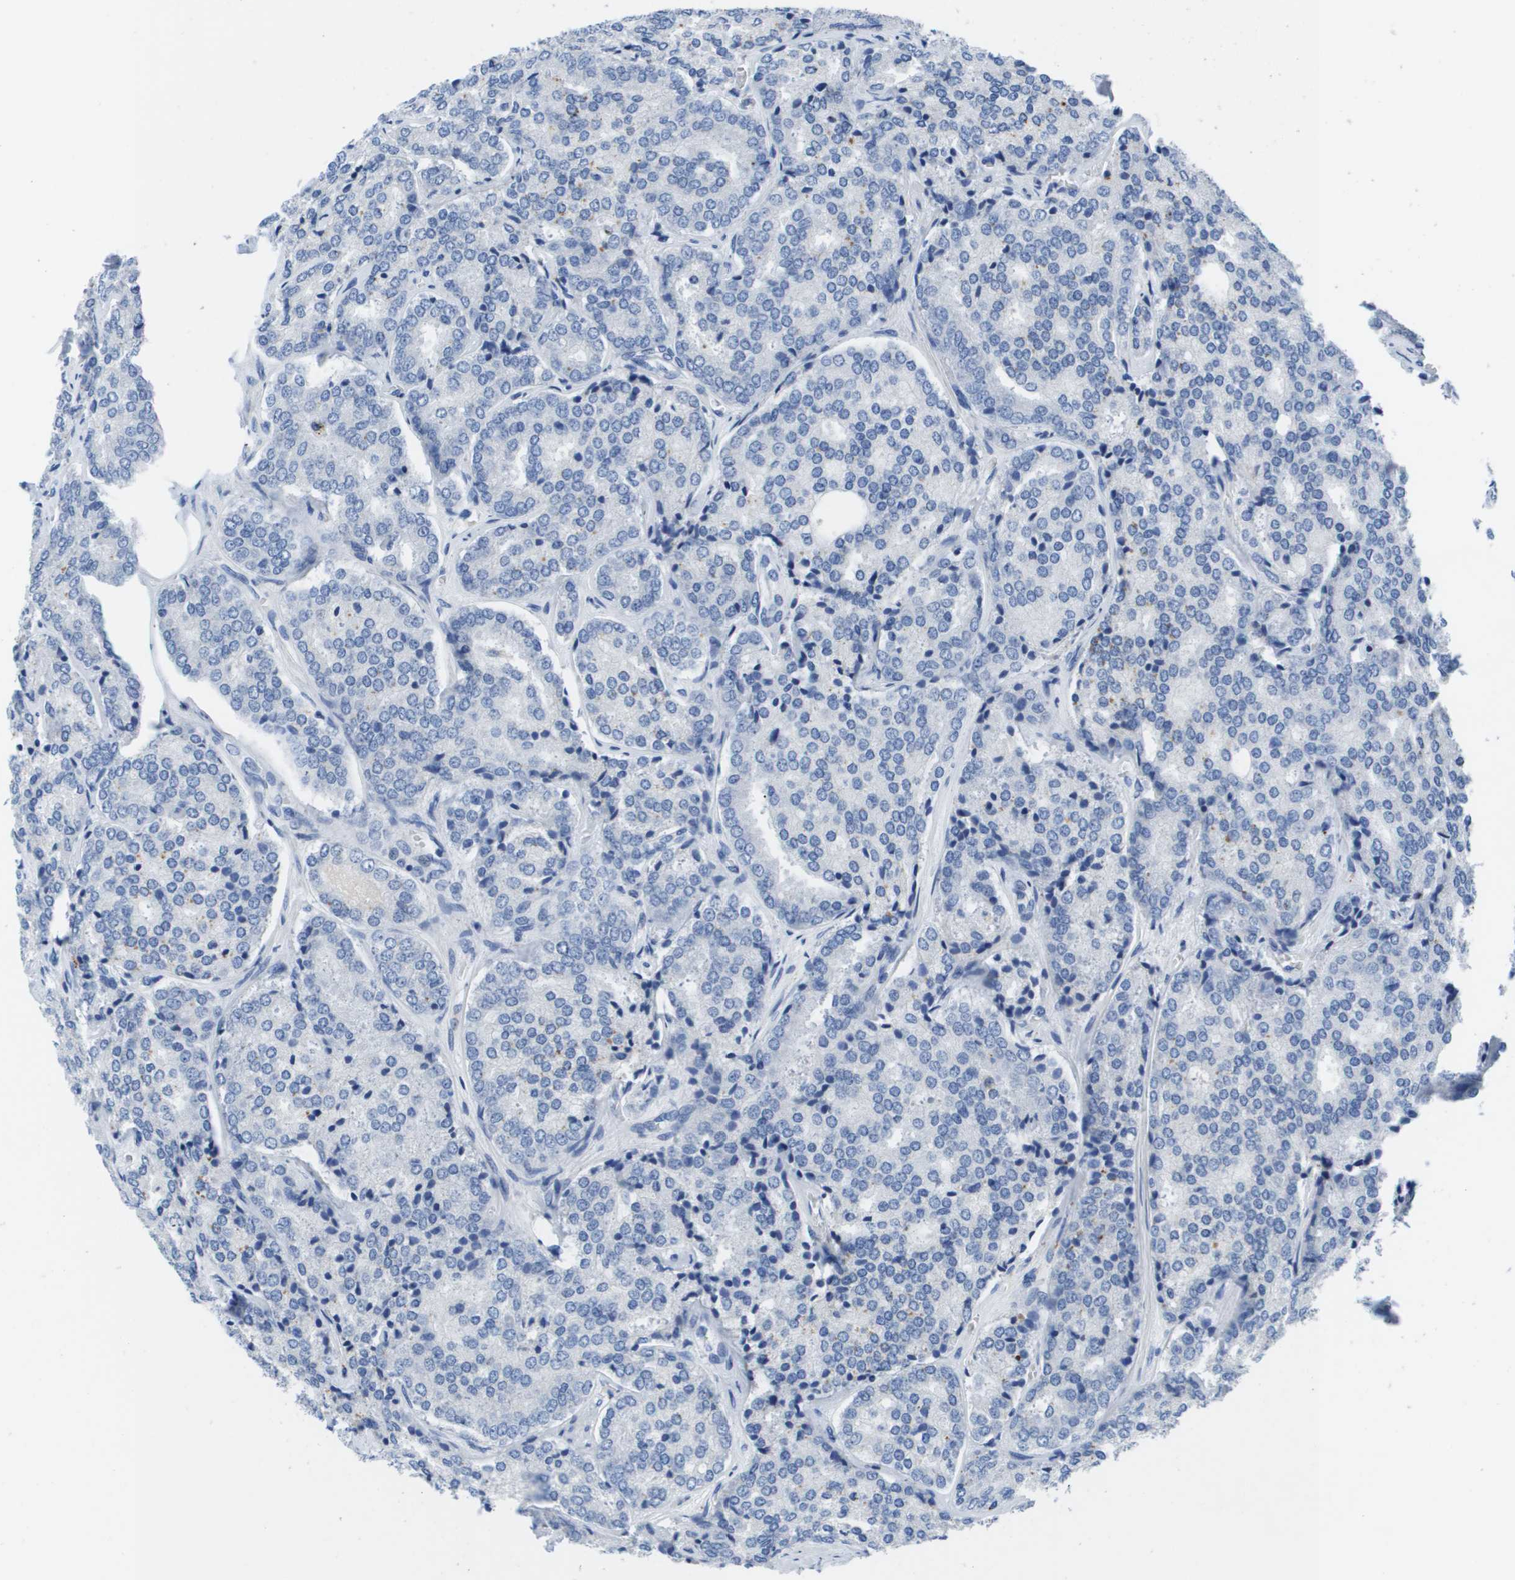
{"staining": {"intensity": "negative", "quantity": "none", "location": "none"}, "tissue": "prostate cancer", "cell_type": "Tumor cells", "image_type": "cancer", "snomed": [{"axis": "morphology", "description": "Adenocarcinoma, High grade"}, {"axis": "topography", "description": "Prostate"}], "caption": "Immunohistochemical staining of adenocarcinoma (high-grade) (prostate) reveals no significant expression in tumor cells.", "gene": "MS4A1", "patient": {"sex": "male", "age": 65}}